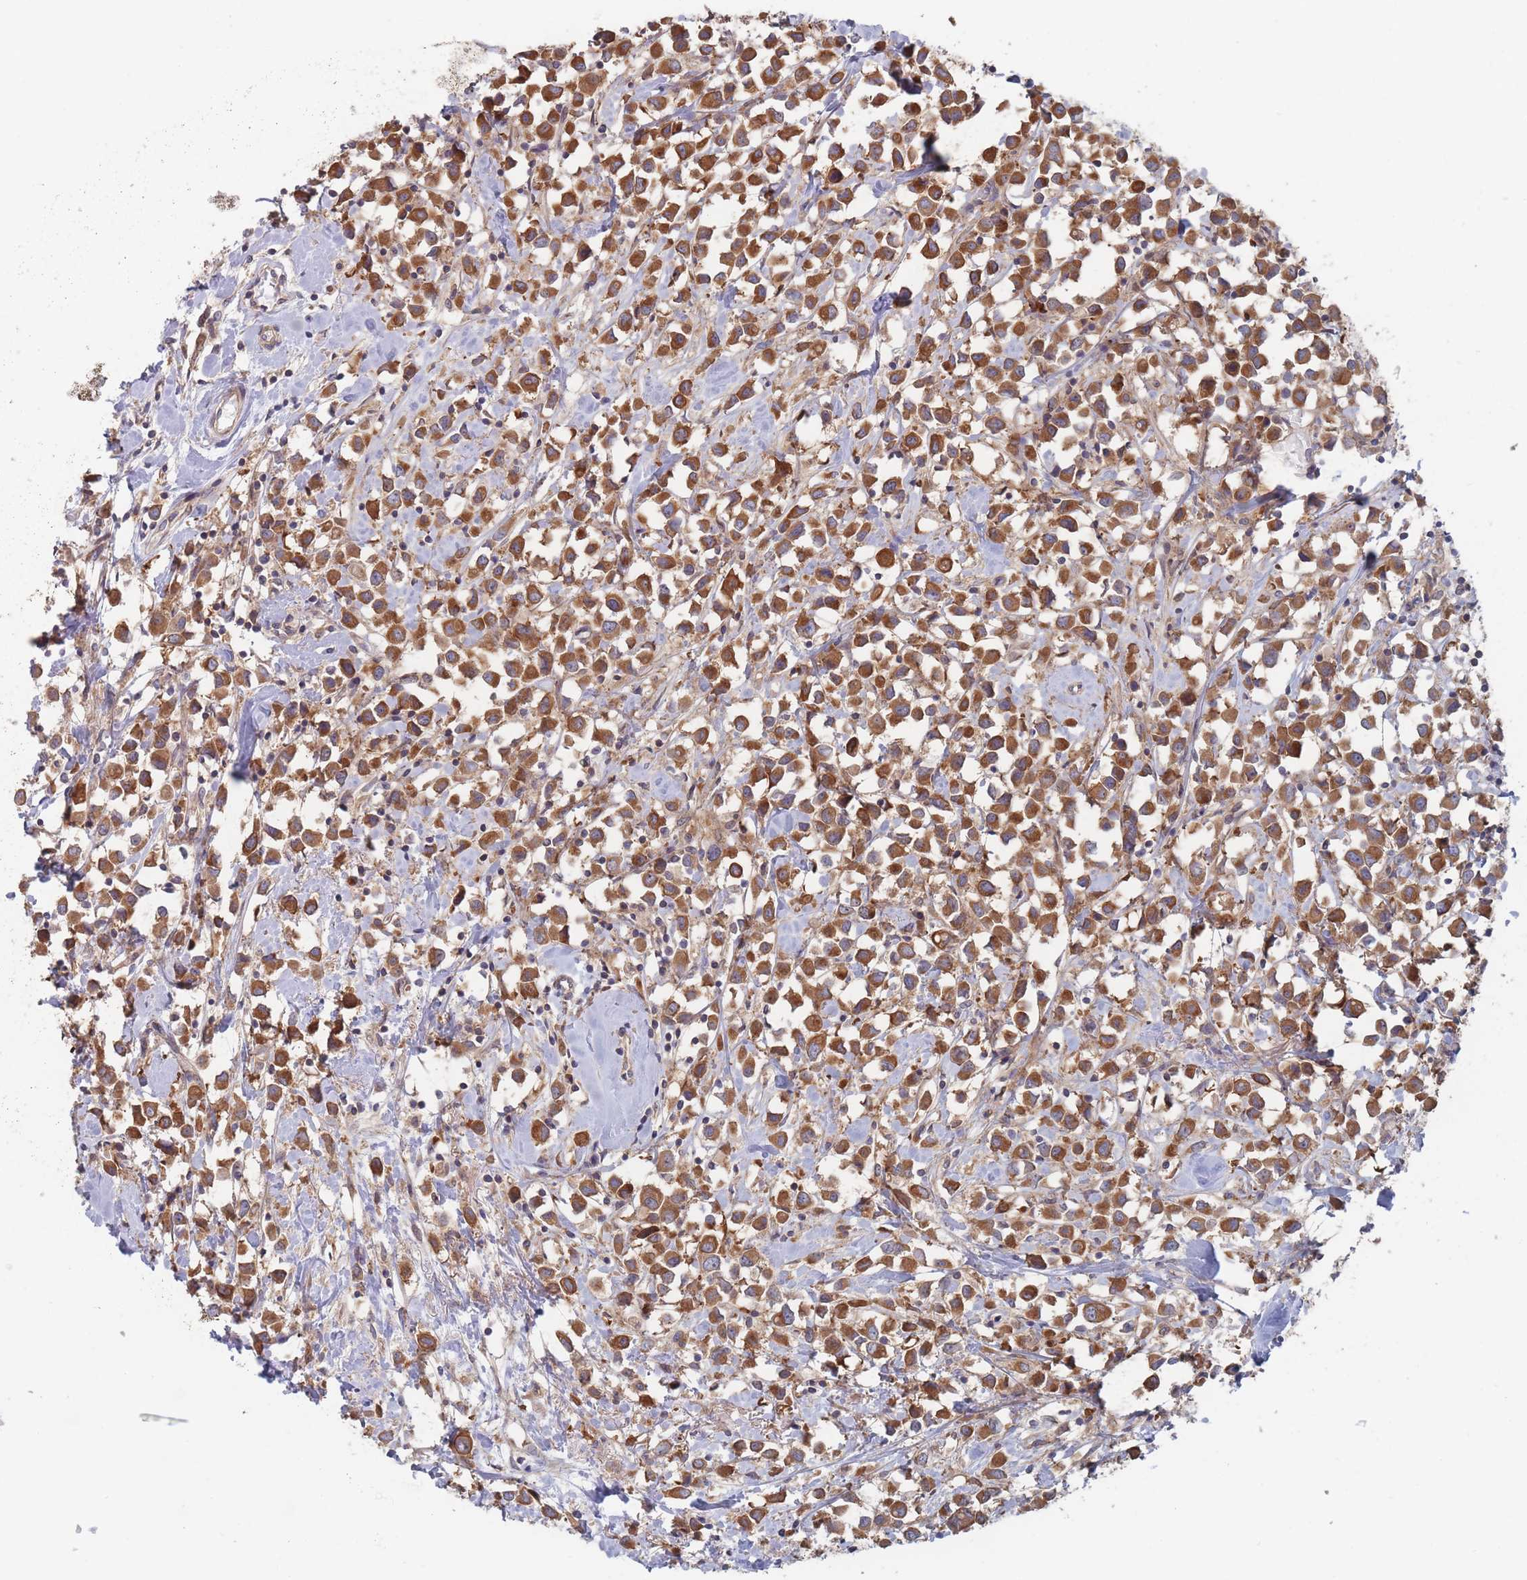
{"staining": {"intensity": "strong", "quantity": ">75%", "location": "cytoplasmic/membranous"}, "tissue": "breast cancer", "cell_type": "Tumor cells", "image_type": "cancer", "snomed": [{"axis": "morphology", "description": "Duct carcinoma"}, {"axis": "topography", "description": "Breast"}], "caption": "An immunohistochemistry (IHC) histopathology image of neoplastic tissue is shown. Protein staining in brown shows strong cytoplasmic/membranous positivity in breast intraductal carcinoma within tumor cells.", "gene": "EFCC1", "patient": {"sex": "female", "age": 61}}